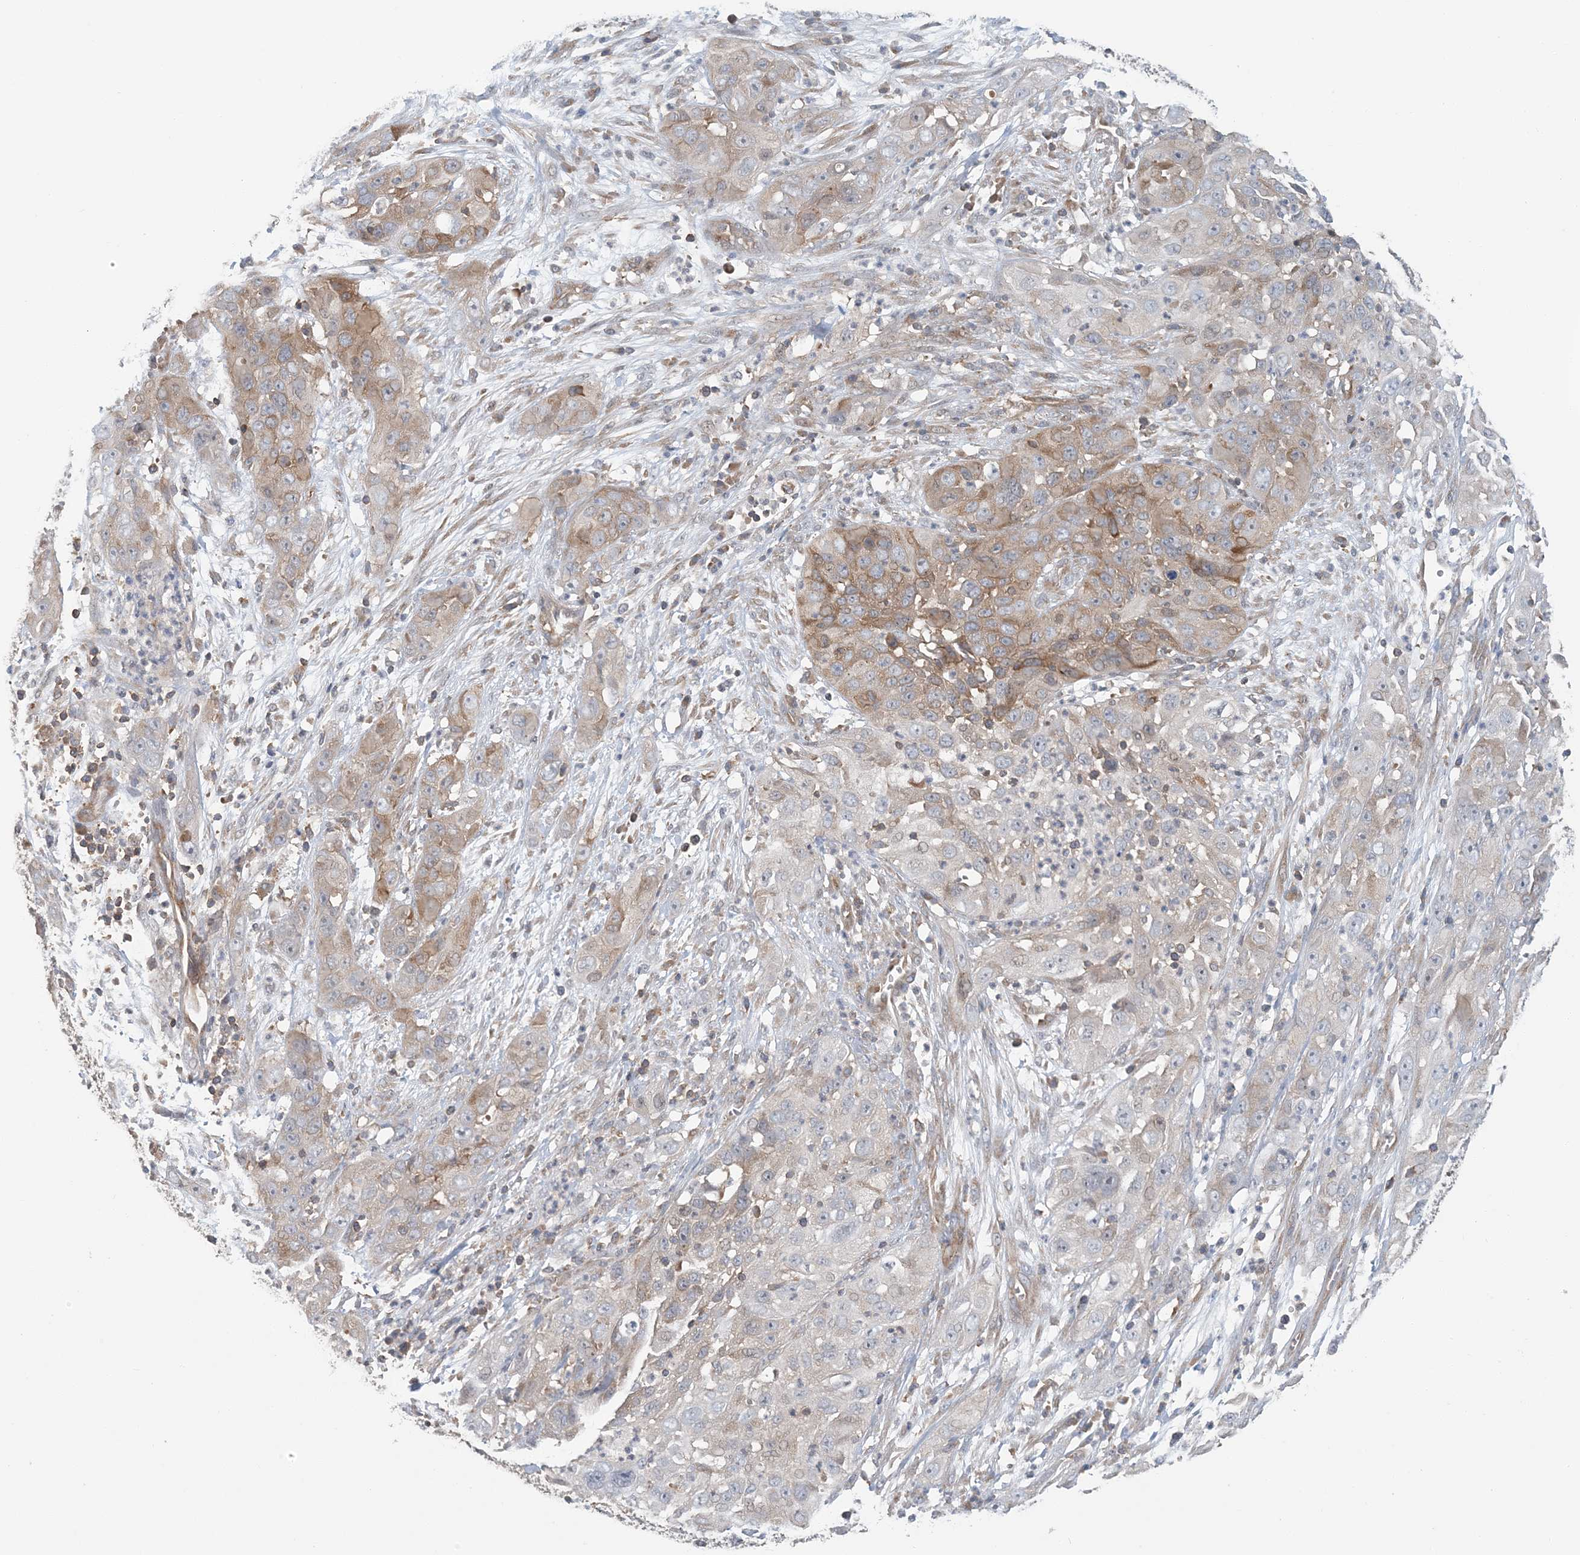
{"staining": {"intensity": "moderate", "quantity": "25%-75%", "location": "cytoplasmic/membranous"}, "tissue": "cervical cancer", "cell_type": "Tumor cells", "image_type": "cancer", "snomed": [{"axis": "morphology", "description": "Squamous cell carcinoma, NOS"}, {"axis": "topography", "description": "Cervix"}], "caption": "Human cervical squamous cell carcinoma stained with a protein marker shows moderate staining in tumor cells.", "gene": "ATP13A2", "patient": {"sex": "female", "age": 32}}